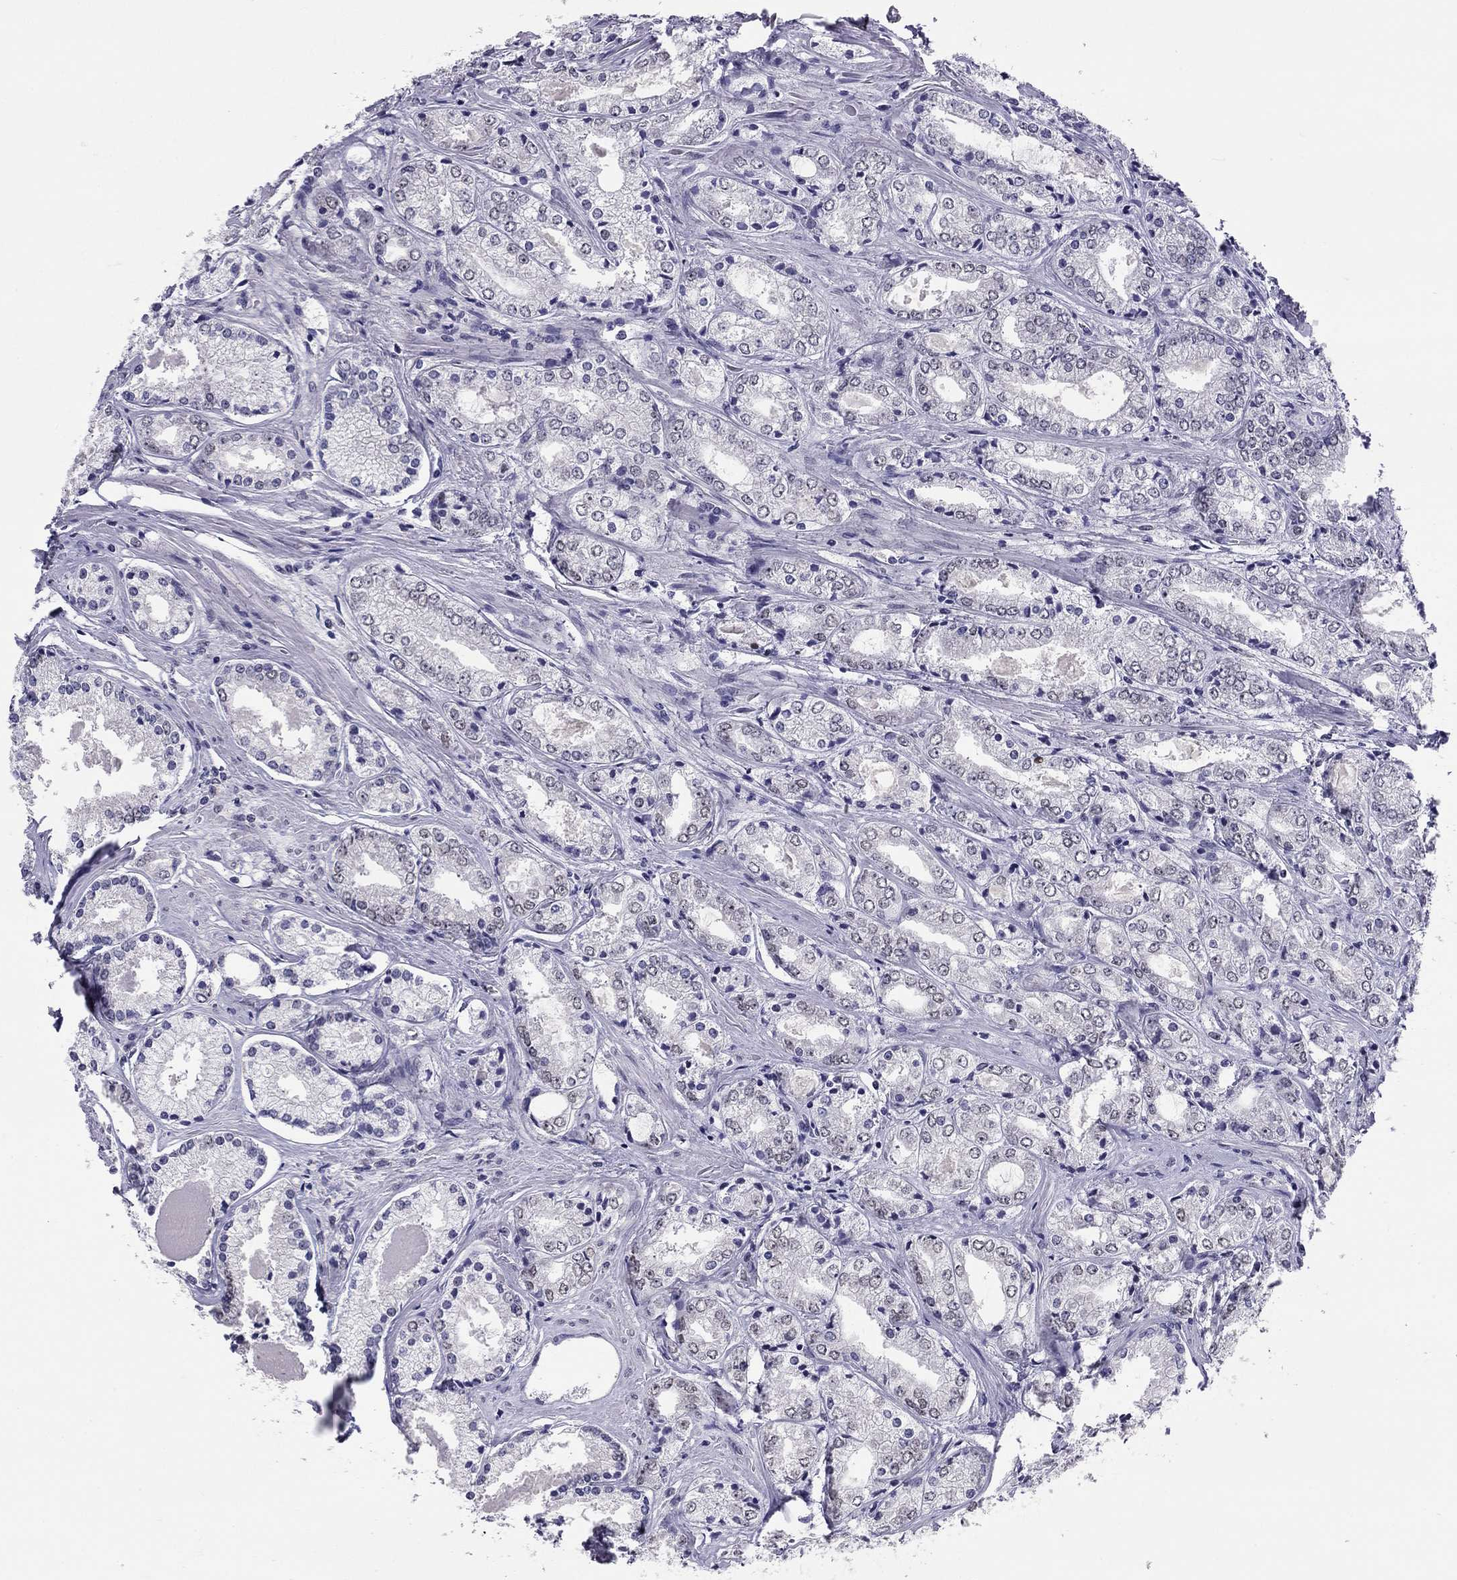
{"staining": {"intensity": "negative", "quantity": "none", "location": "none"}, "tissue": "prostate cancer", "cell_type": "Tumor cells", "image_type": "cancer", "snomed": [{"axis": "morphology", "description": "Adenocarcinoma, NOS"}, {"axis": "topography", "description": "Prostate"}], "caption": "The immunohistochemistry (IHC) photomicrograph has no significant positivity in tumor cells of prostate adenocarcinoma tissue. (Stains: DAB immunohistochemistry (IHC) with hematoxylin counter stain, Microscopy: brightfield microscopy at high magnification).", "gene": "DOT1L", "patient": {"sex": "male", "age": 72}}